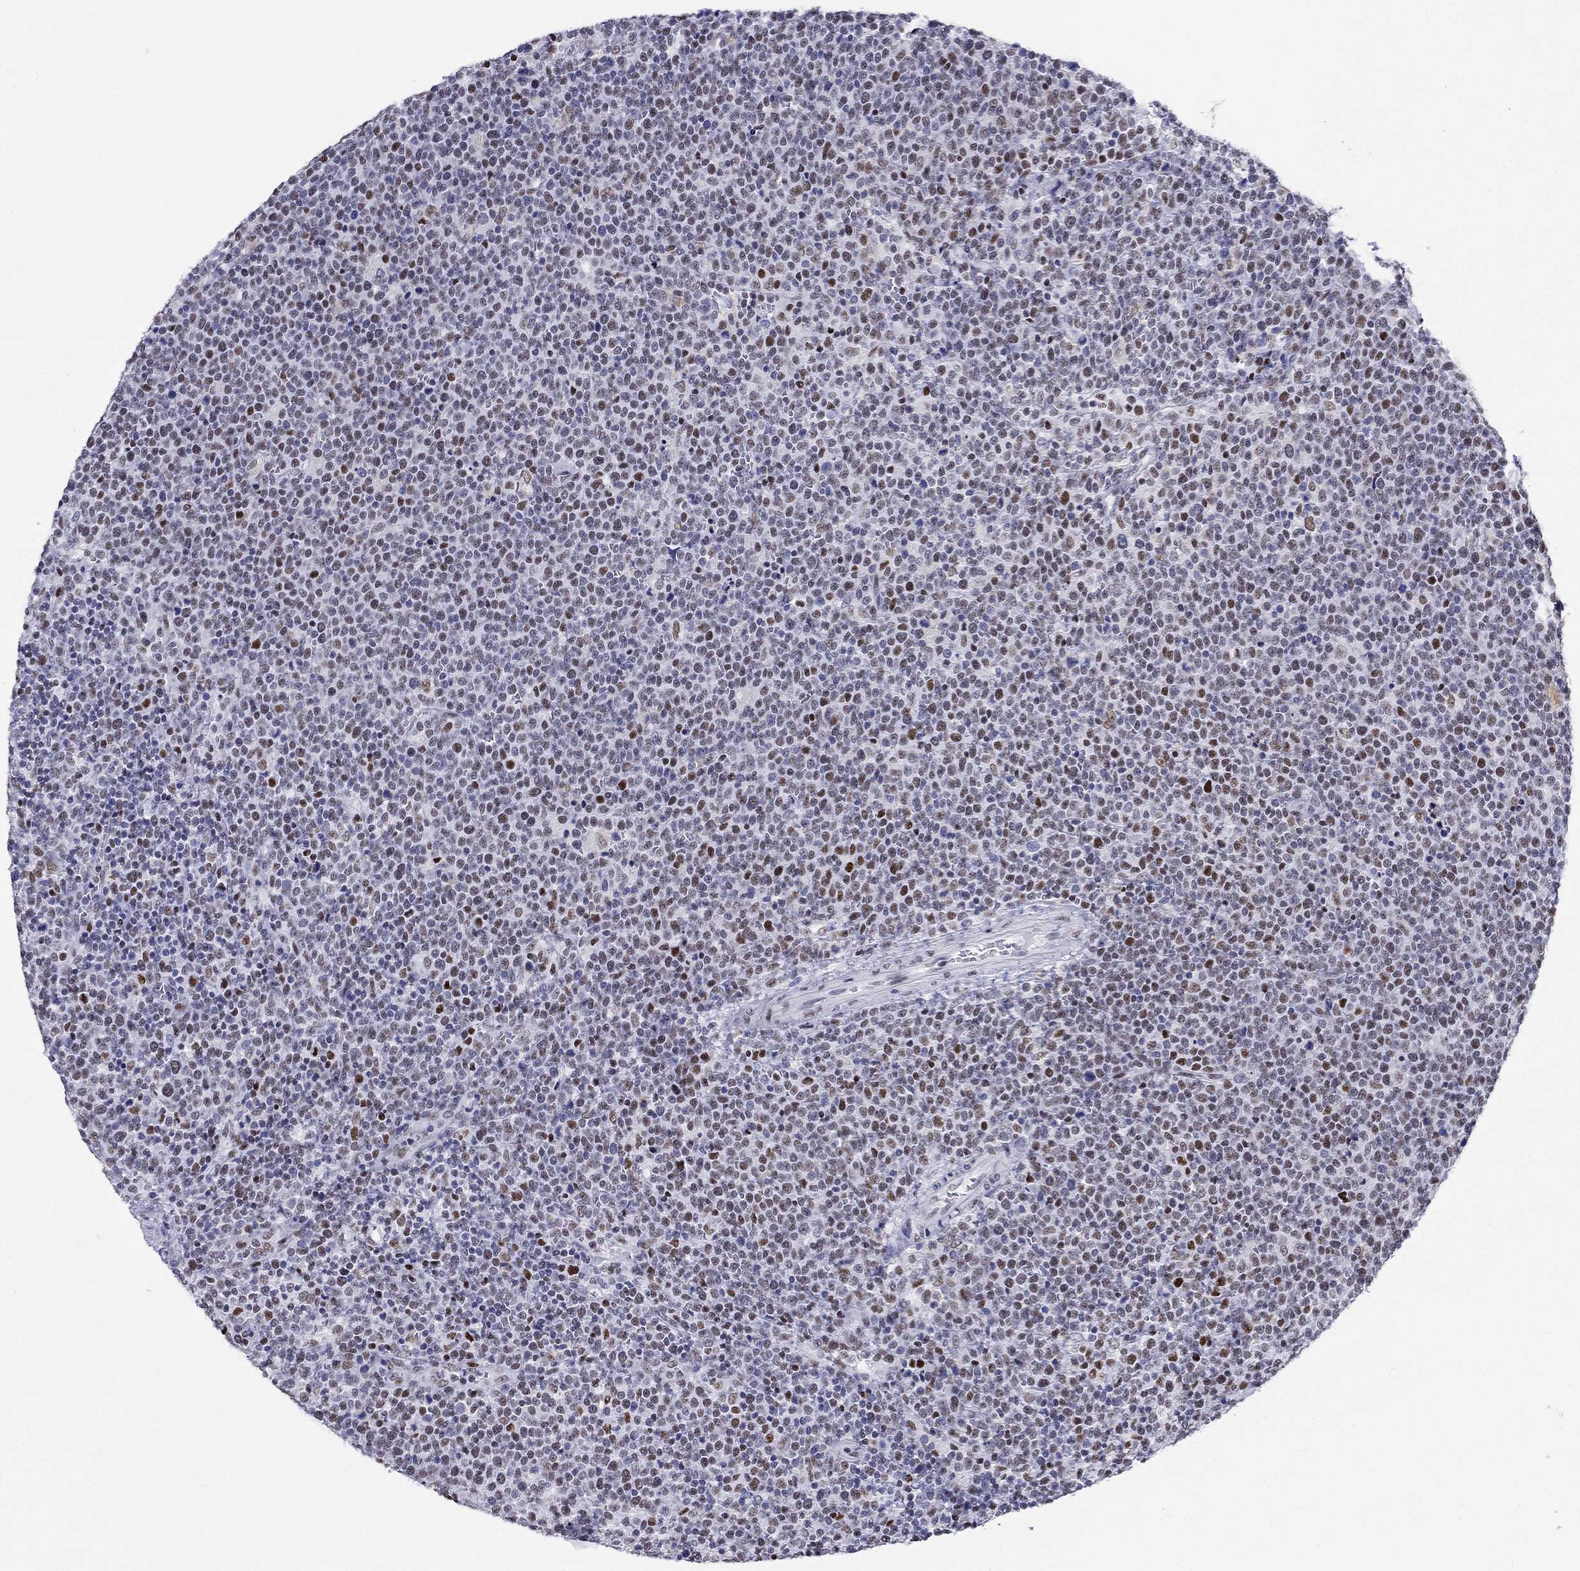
{"staining": {"intensity": "strong", "quantity": "<25%", "location": "nuclear"}, "tissue": "lymphoma", "cell_type": "Tumor cells", "image_type": "cancer", "snomed": [{"axis": "morphology", "description": "Malignant lymphoma, non-Hodgkin's type, High grade"}, {"axis": "topography", "description": "Lymph node"}], "caption": "Human malignant lymphoma, non-Hodgkin's type (high-grade) stained with a brown dye demonstrates strong nuclear positive expression in about <25% of tumor cells.", "gene": "PPM1G", "patient": {"sex": "male", "age": 61}}